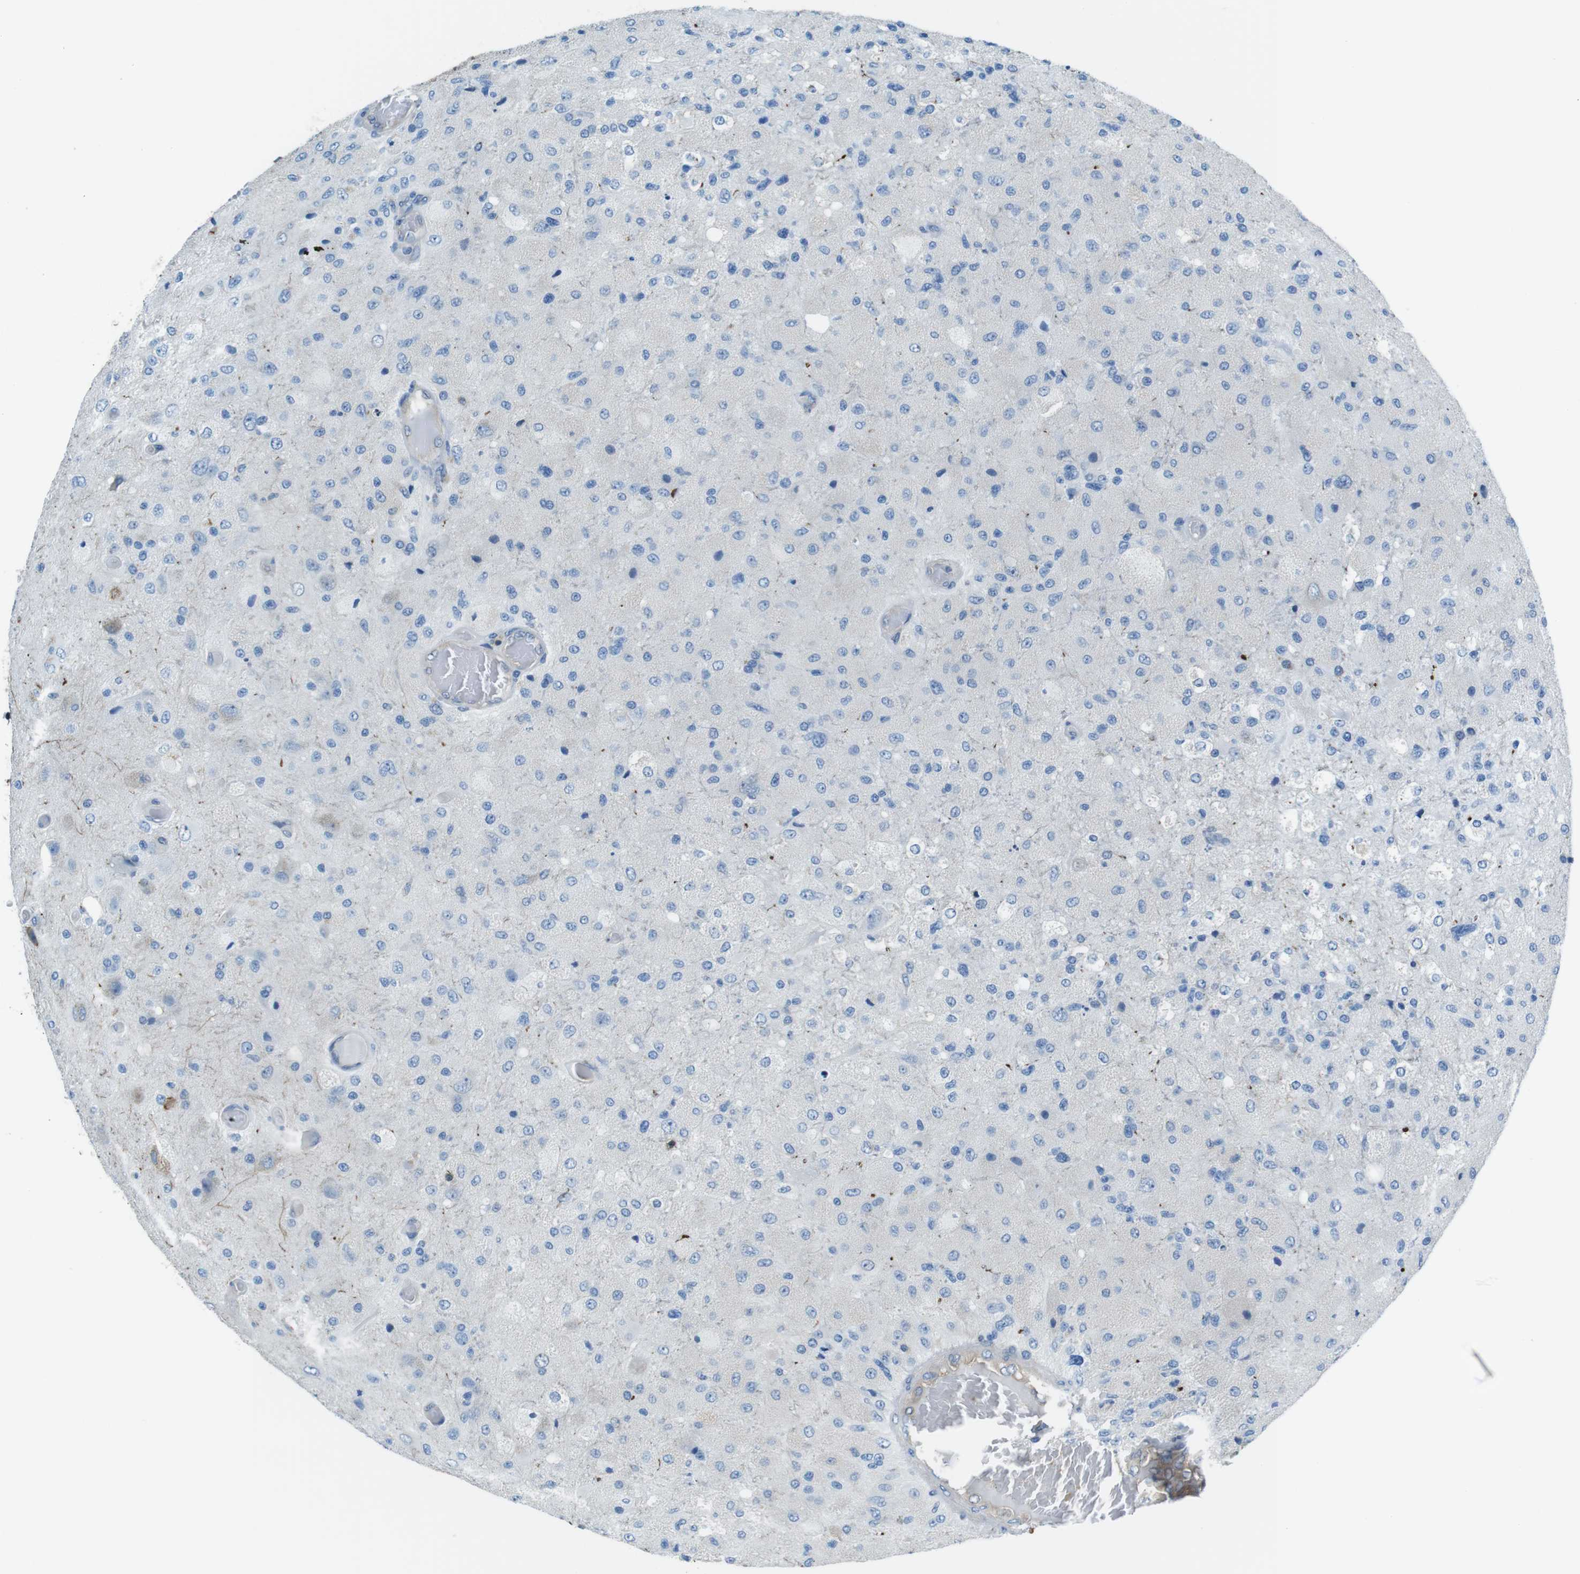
{"staining": {"intensity": "negative", "quantity": "none", "location": "none"}, "tissue": "glioma", "cell_type": "Tumor cells", "image_type": "cancer", "snomed": [{"axis": "morphology", "description": "Normal tissue, NOS"}, {"axis": "morphology", "description": "Glioma, malignant, High grade"}, {"axis": "topography", "description": "Cerebral cortex"}], "caption": "Immunohistochemistry (IHC) micrograph of neoplastic tissue: human malignant glioma (high-grade) stained with DAB (3,3'-diaminobenzidine) displays no significant protein positivity in tumor cells.", "gene": "TES", "patient": {"sex": "male", "age": 77}}